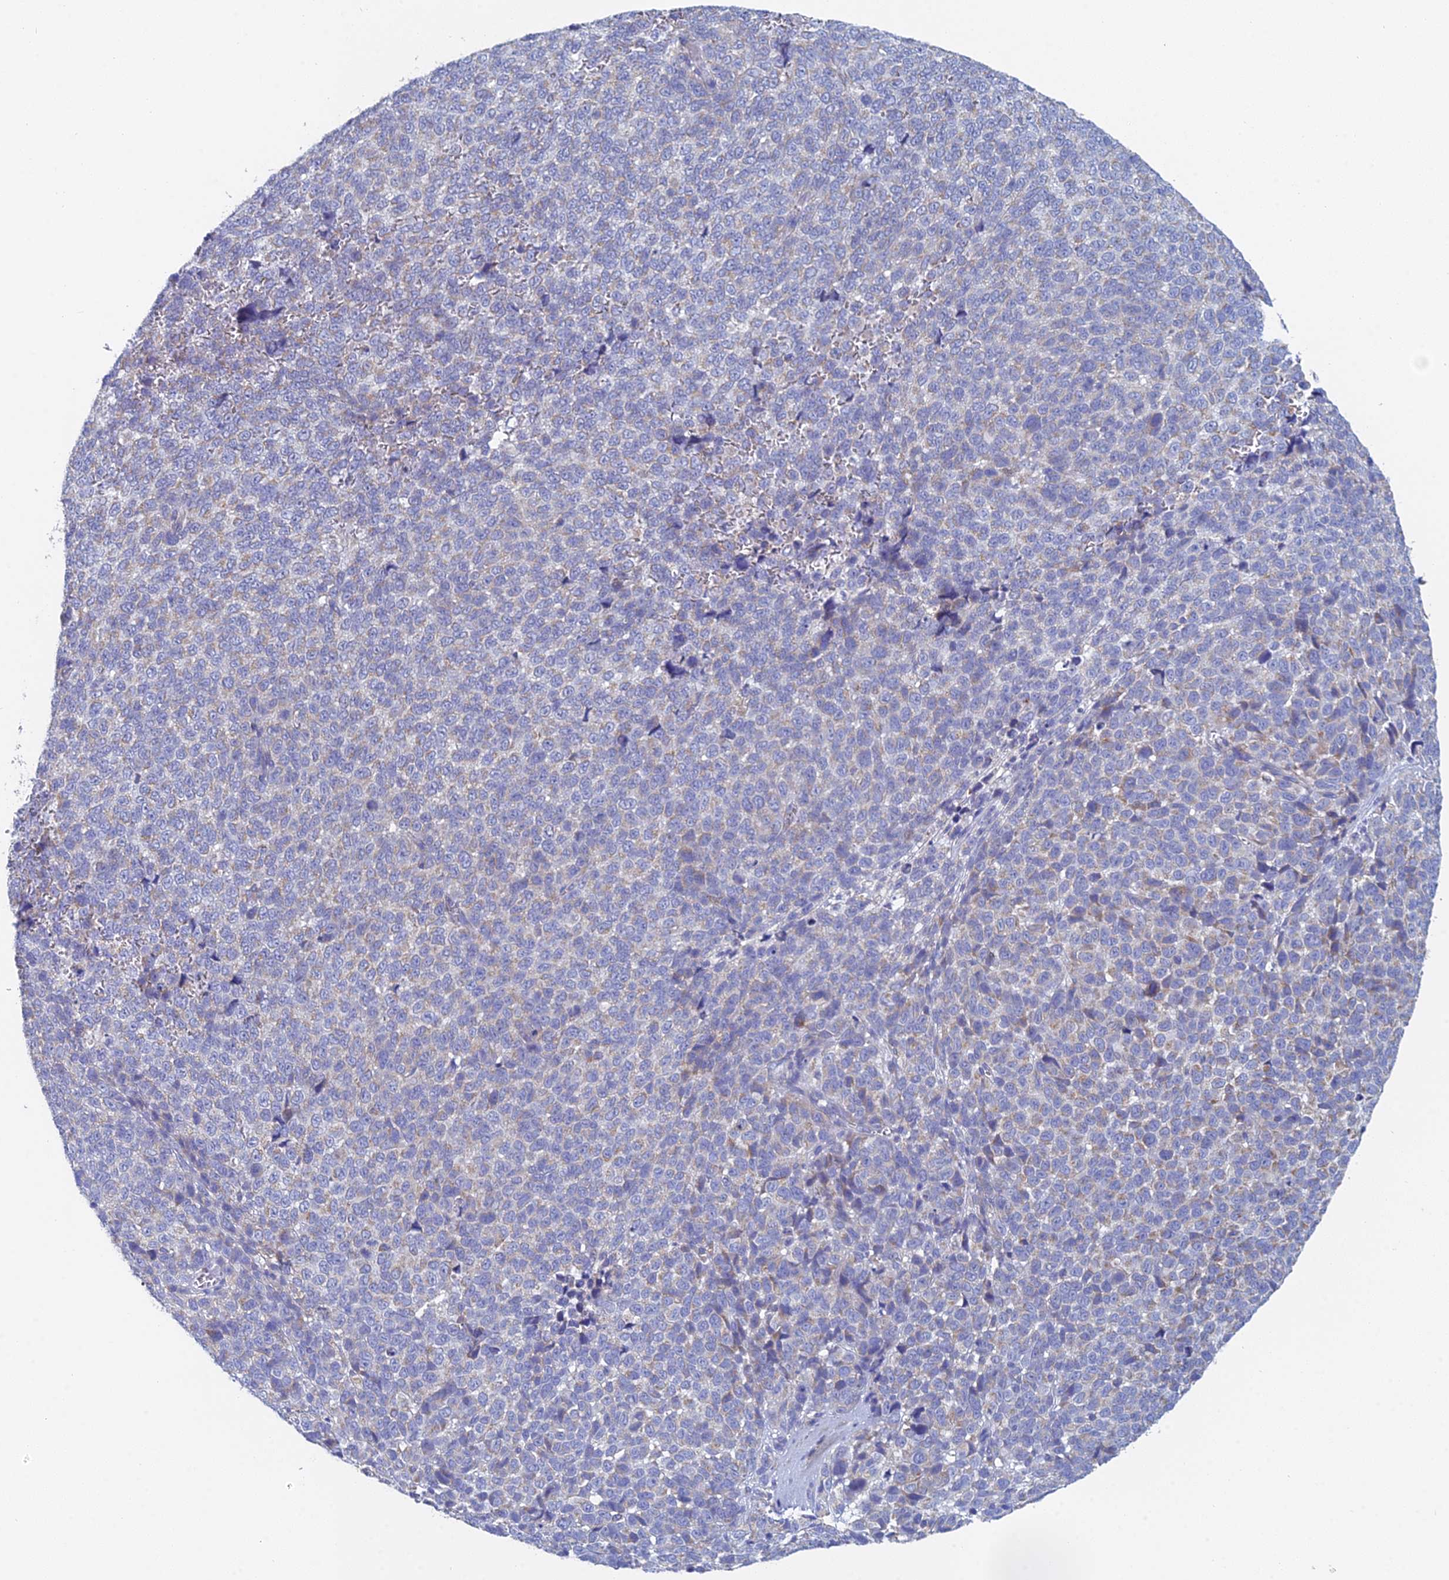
{"staining": {"intensity": "weak", "quantity": "<25%", "location": "cytoplasmic/membranous"}, "tissue": "melanoma", "cell_type": "Tumor cells", "image_type": "cancer", "snomed": [{"axis": "morphology", "description": "Malignant melanoma, NOS"}, {"axis": "topography", "description": "Nose, NOS"}], "caption": "Micrograph shows no significant protein staining in tumor cells of malignant melanoma.", "gene": "CRACR2B", "patient": {"sex": "female", "age": 48}}